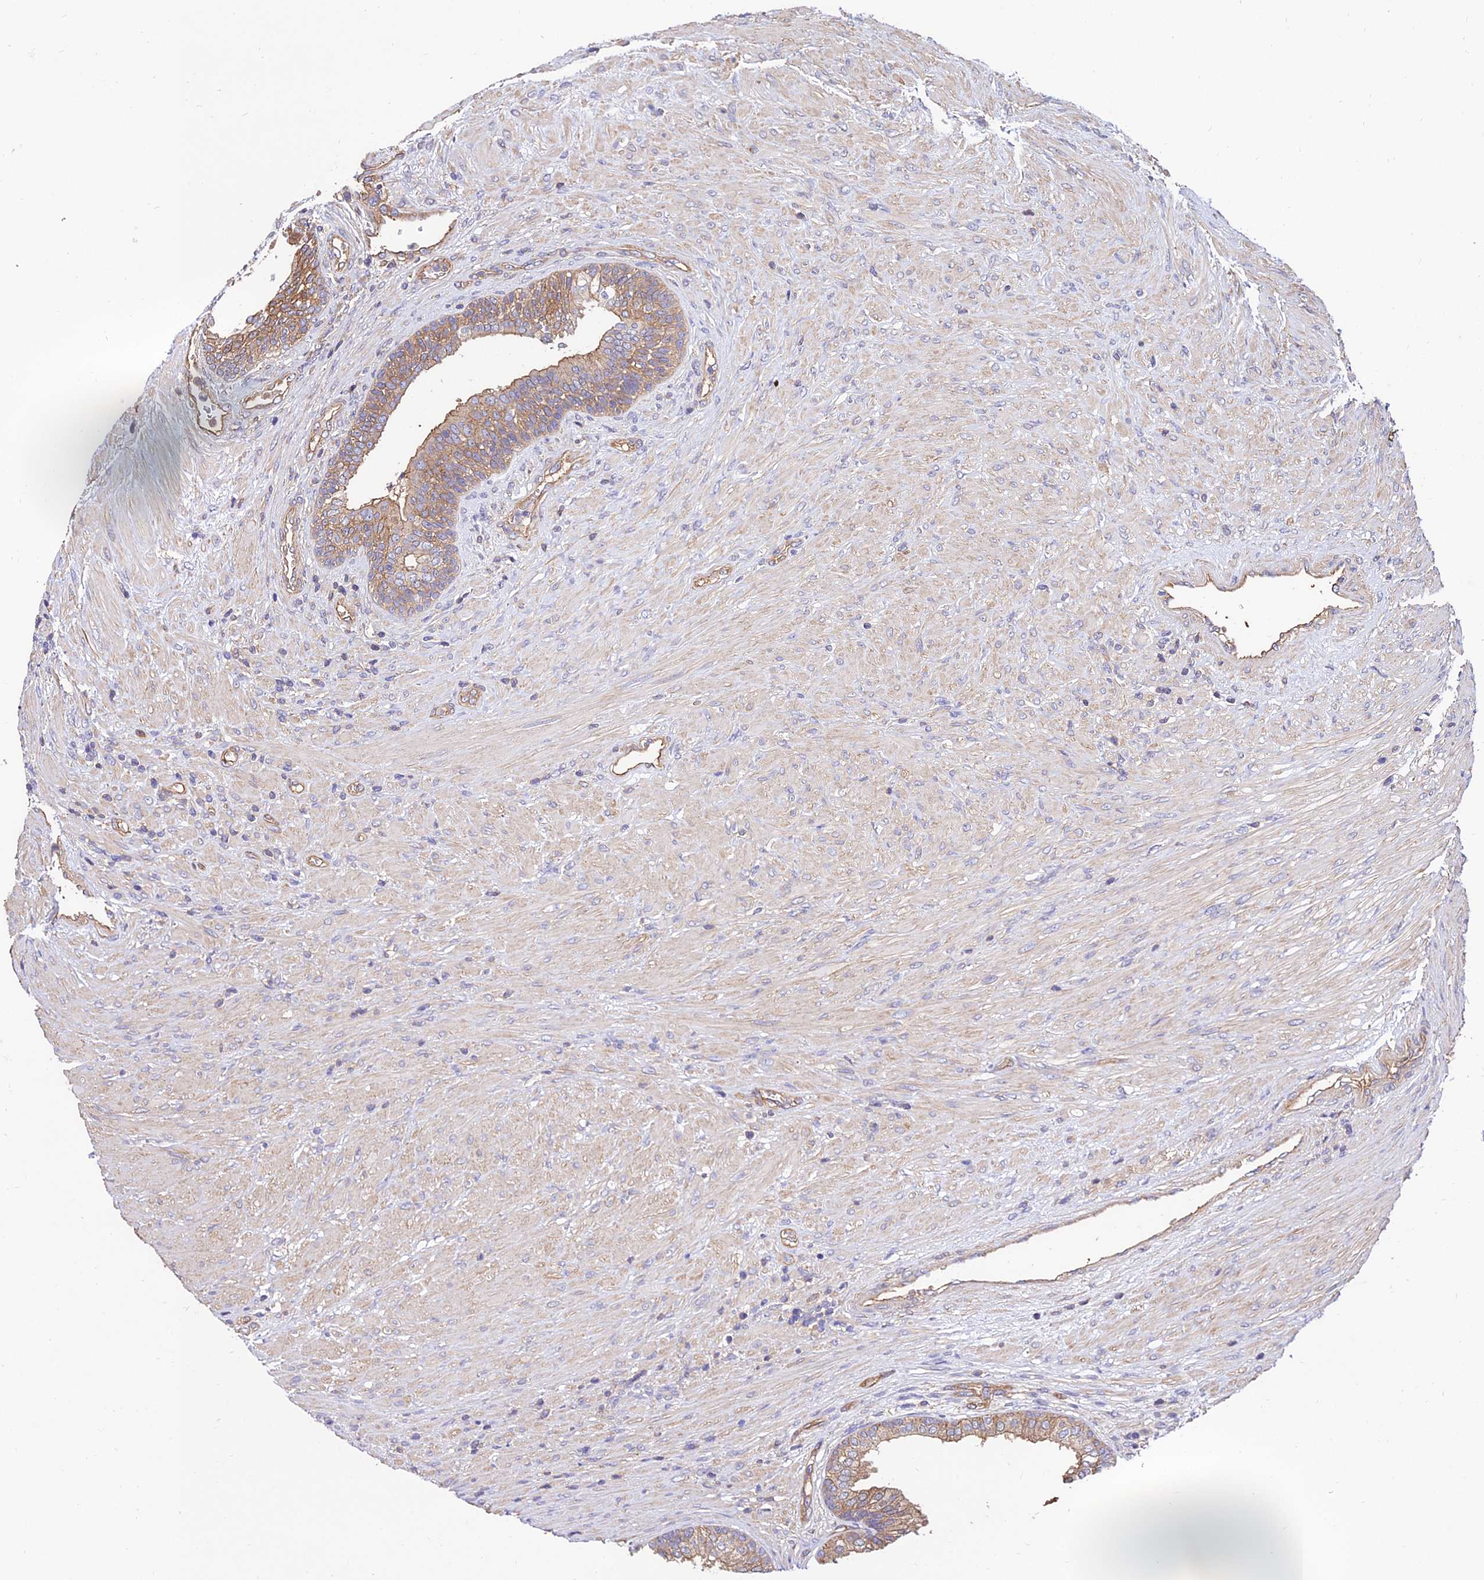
{"staining": {"intensity": "moderate", "quantity": "25%-75%", "location": "cytoplasmic/membranous"}, "tissue": "prostate", "cell_type": "Glandular cells", "image_type": "normal", "snomed": [{"axis": "morphology", "description": "Normal tissue, NOS"}, {"axis": "topography", "description": "Prostate"}], "caption": "Immunohistochemistry of unremarkable prostate demonstrates medium levels of moderate cytoplasmic/membranous expression in approximately 25%-75% of glandular cells.", "gene": "CALM1", "patient": {"sex": "male", "age": 76}}